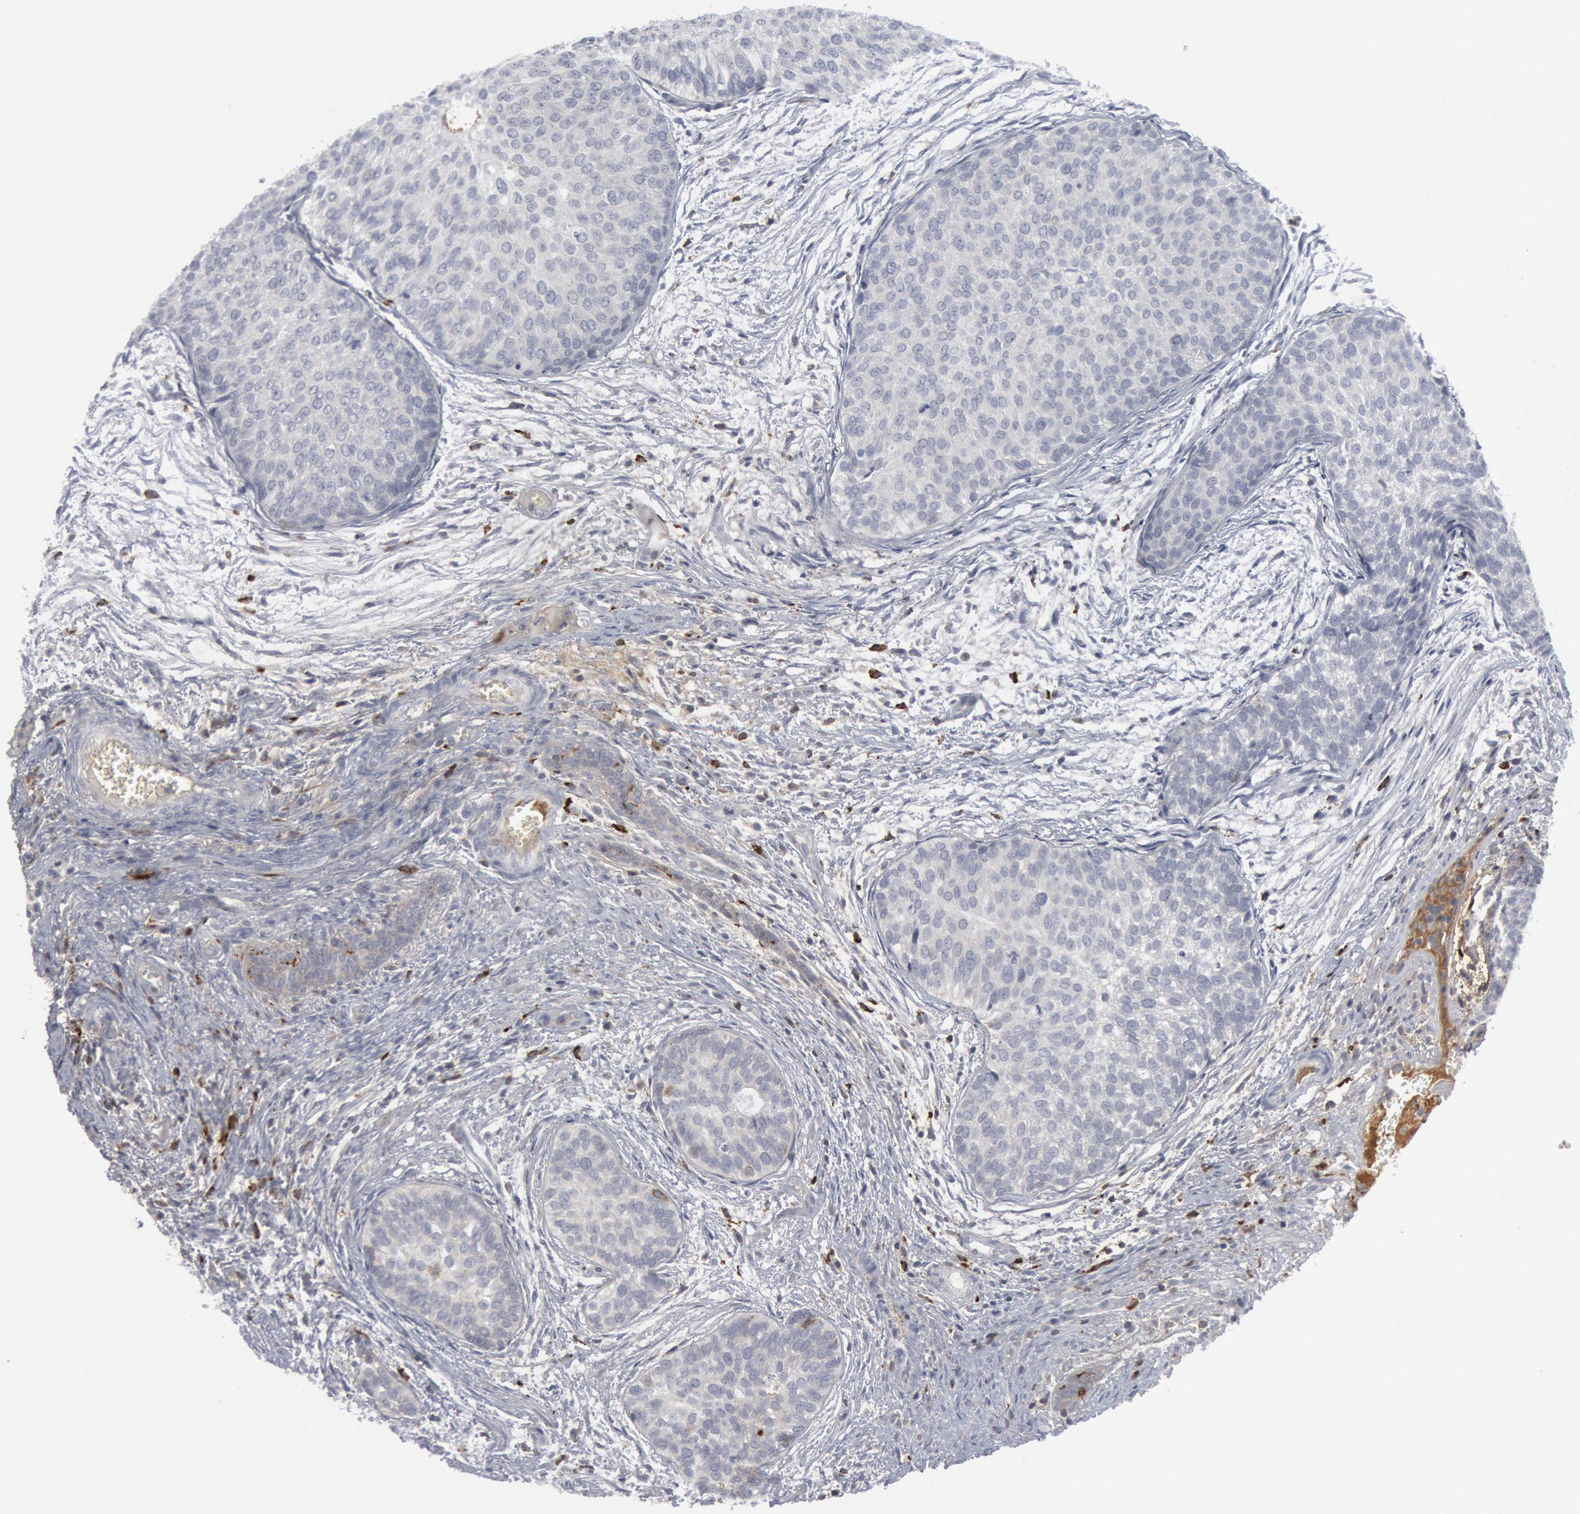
{"staining": {"intensity": "negative", "quantity": "none", "location": "none"}, "tissue": "urothelial cancer", "cell_type": "Tumor cells", "image_type": "cancer", "snomed": [{"axis": "morphology", "description": "Urothelial carcinoma, Low grade"}, {"axis": "topography", "description": "Urinary bladder"}], "caption": "Tumor cells are negative for protein expression in human urothelial cancer.", "gene": "C1QC", "patient": {"sex": "male", "age": 84}}